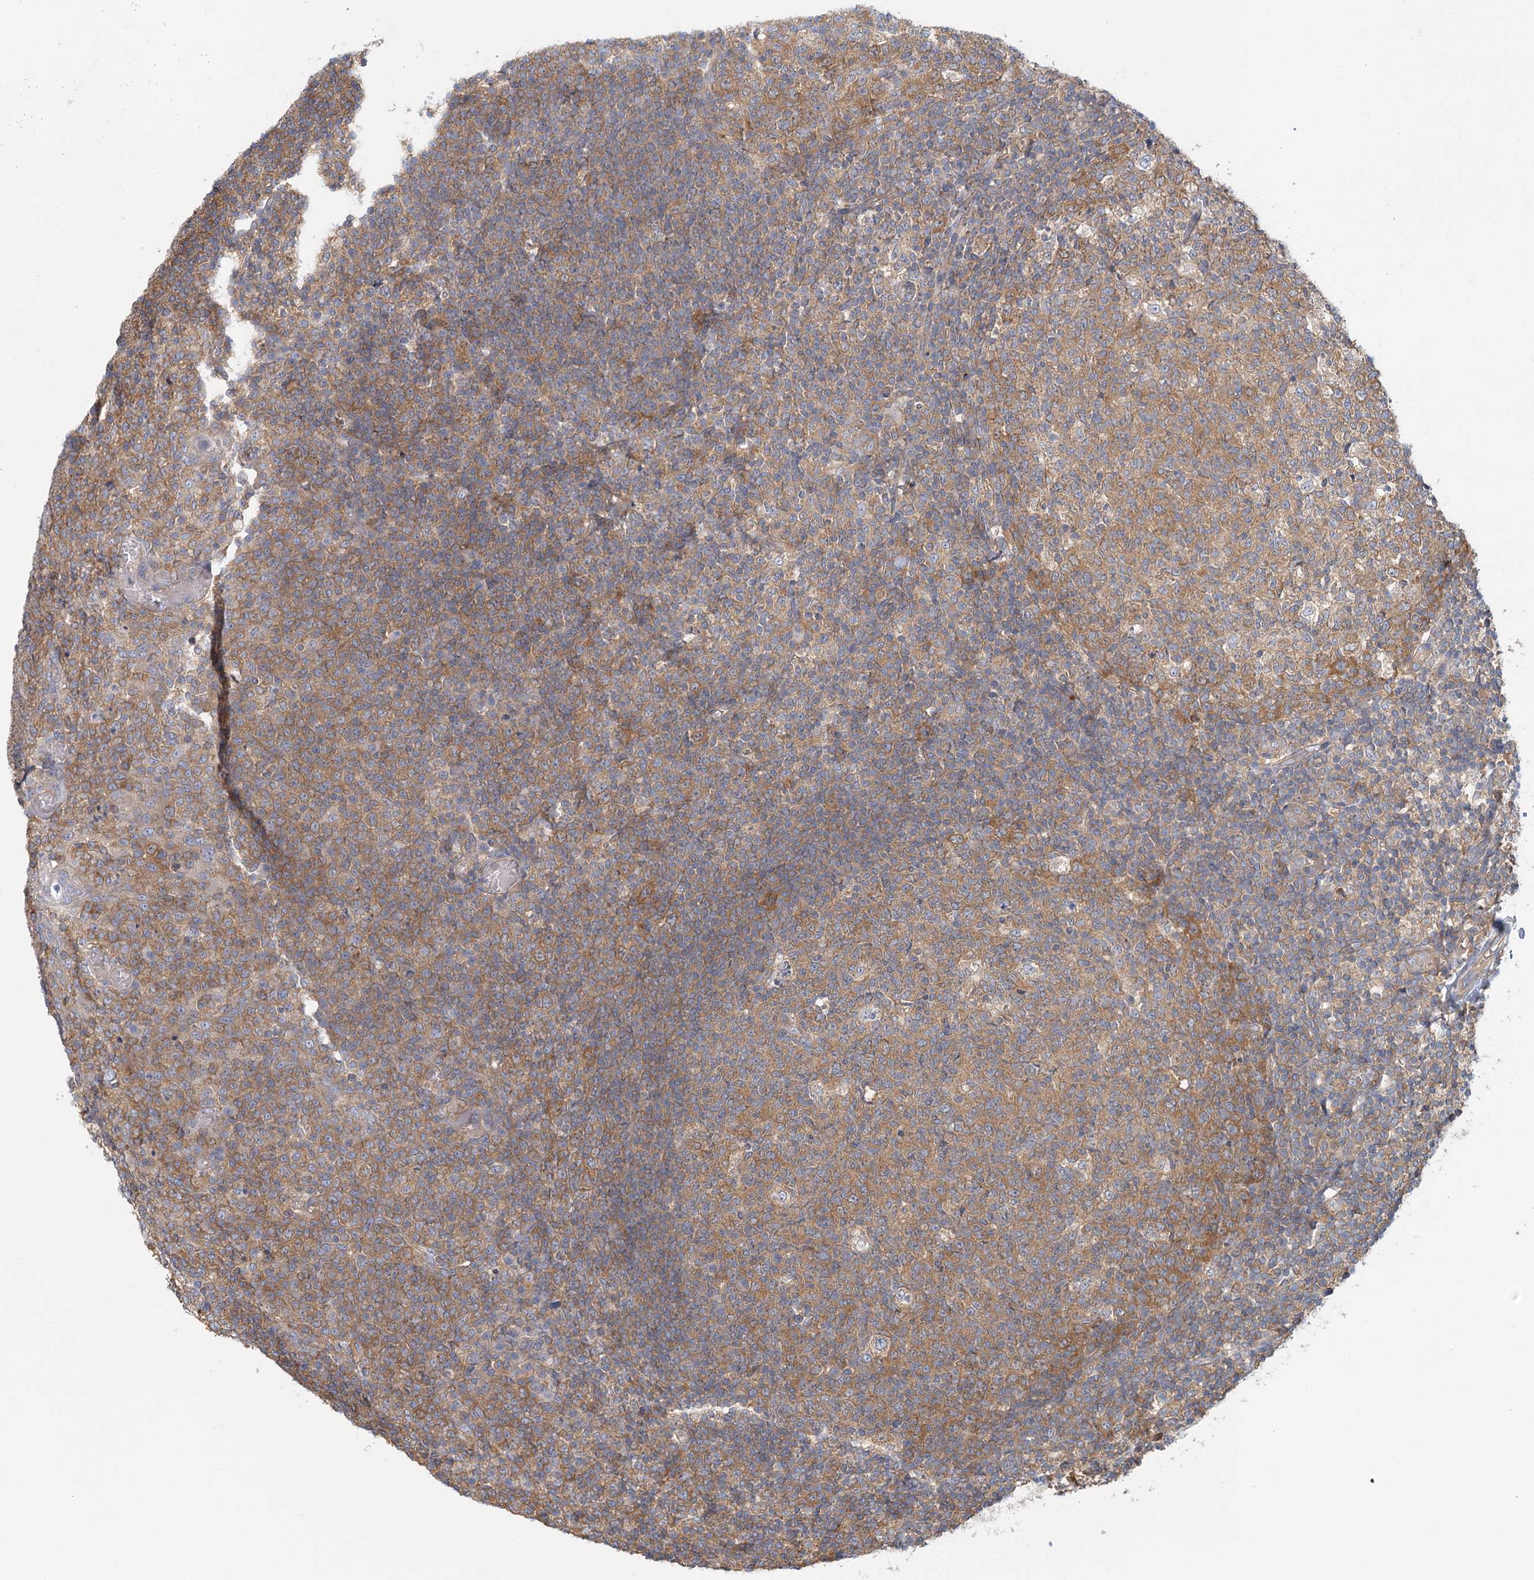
{"staining": {"intensity": "moderate", "quantity": "25%-75%", "location": "cytoplasmic/membranous"}, "tissue": "tonsil", "cell_type": "Germinal center cells", "image_type": "normal", "snomed": [{"axis": "morphology", "description": "Normal tissue, NOS"}, {"axis": "topography", "description": "Tonsil"}], "caption": "IHC (DAB (3,3'-diaminobenzidine)) staining of normal human tonsil demonstrates moderate cytoplasmic/membranous protein staining in about 25%-75% of germinal center cells. (brown staining indicates protein expression, while blue staining denotes nuclei).", "gene": "UMPS", "patient": {"sex": "female", "age": 19}}